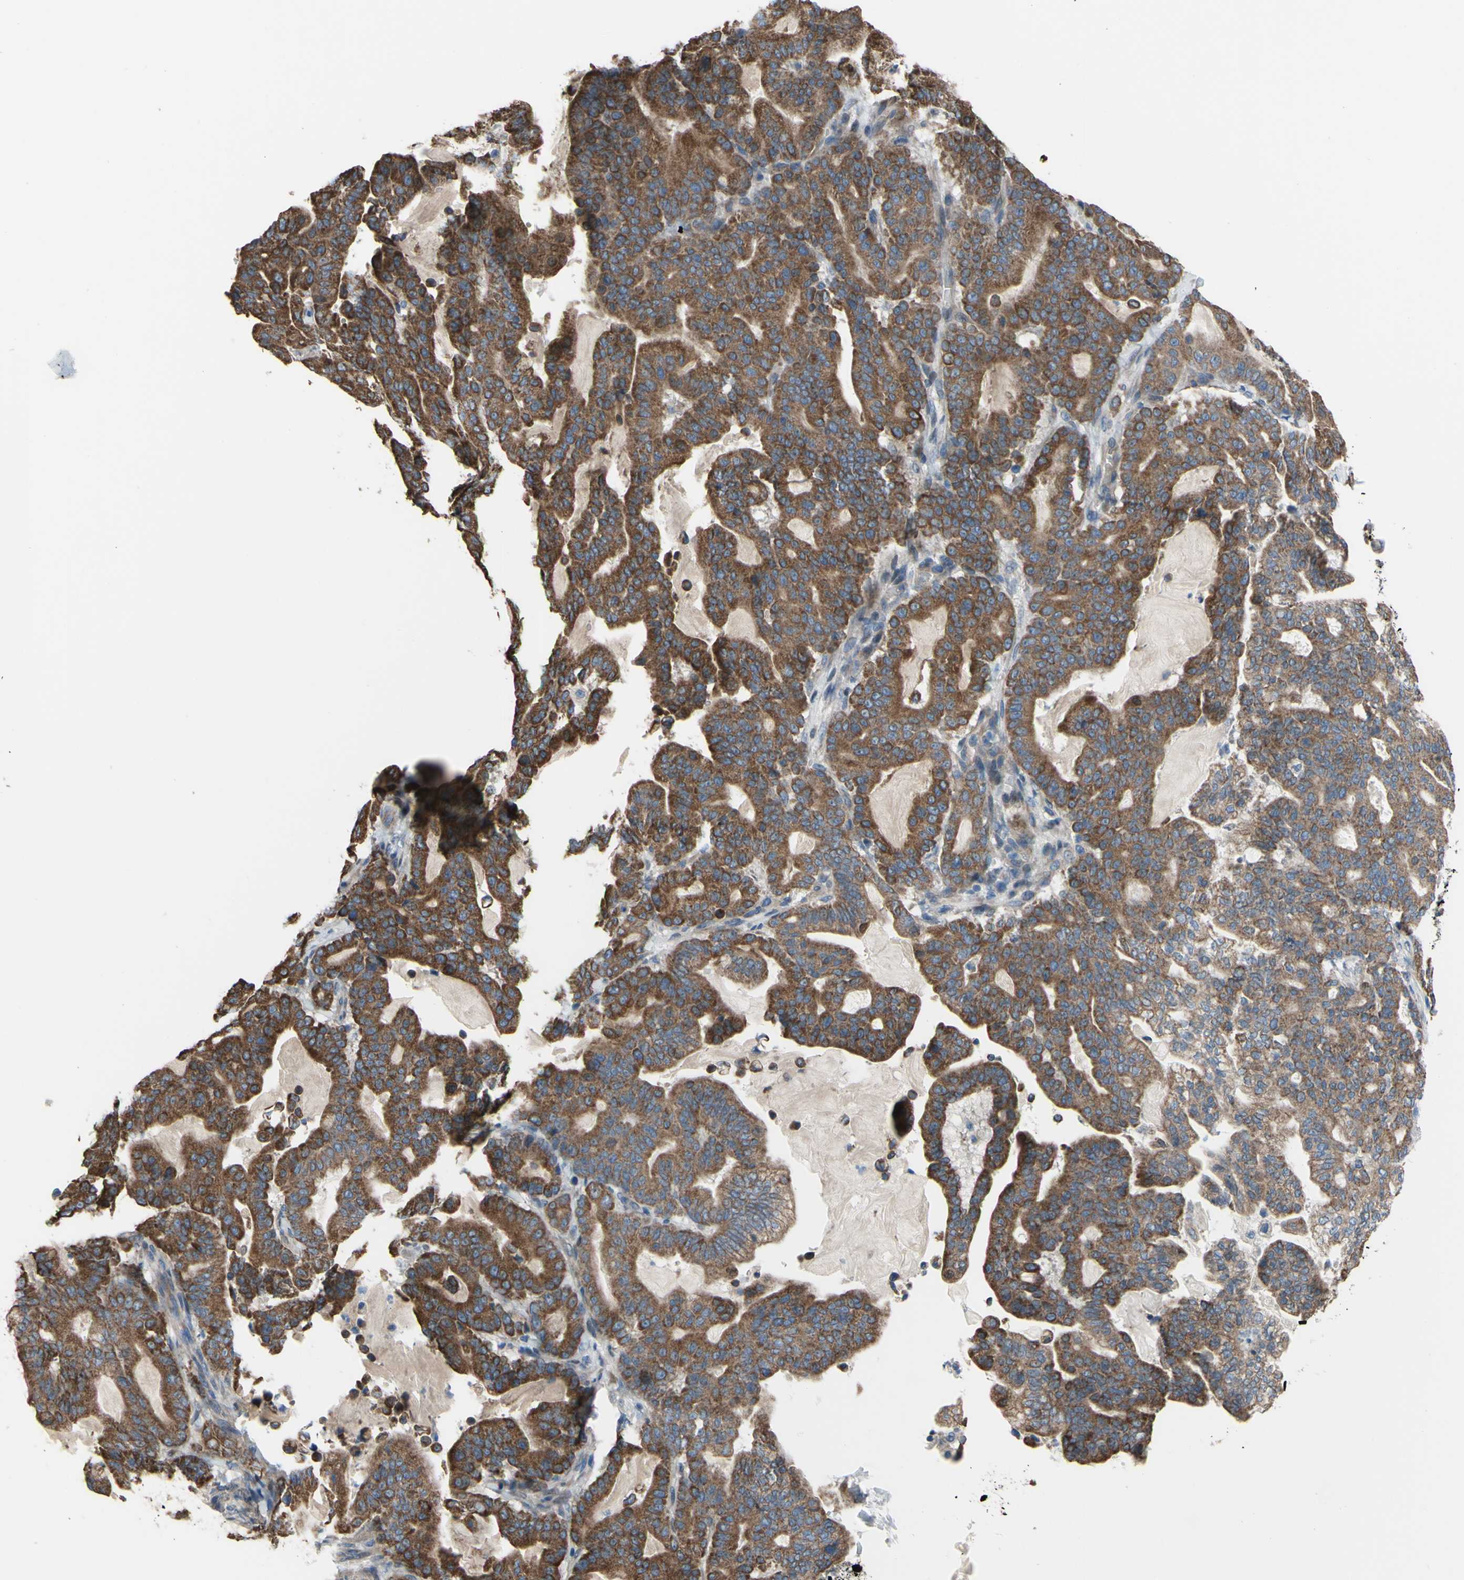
{"staining": {"intensity": "strong", "quantity": ">75%", "location": "cytoplasmic/membranous"}, "tissue": "pancreatic cancer", "cell_type": "Tumor cells", "image_type": "cancer", "snomed": [{"axis": "morphology", "description": "Adenocarcinoma, NOS"}, {"axis": "topography", "description": "Pancreas"}], "caption": "Pancreatic cancer tissue reveals strong cytoplasmic/membranous positivity in approximately >75% of tumor cells, visualized by immunohistochemistry.", "gene": "GRAMD2B", "patient": {"sex": "male", "age": 63}}